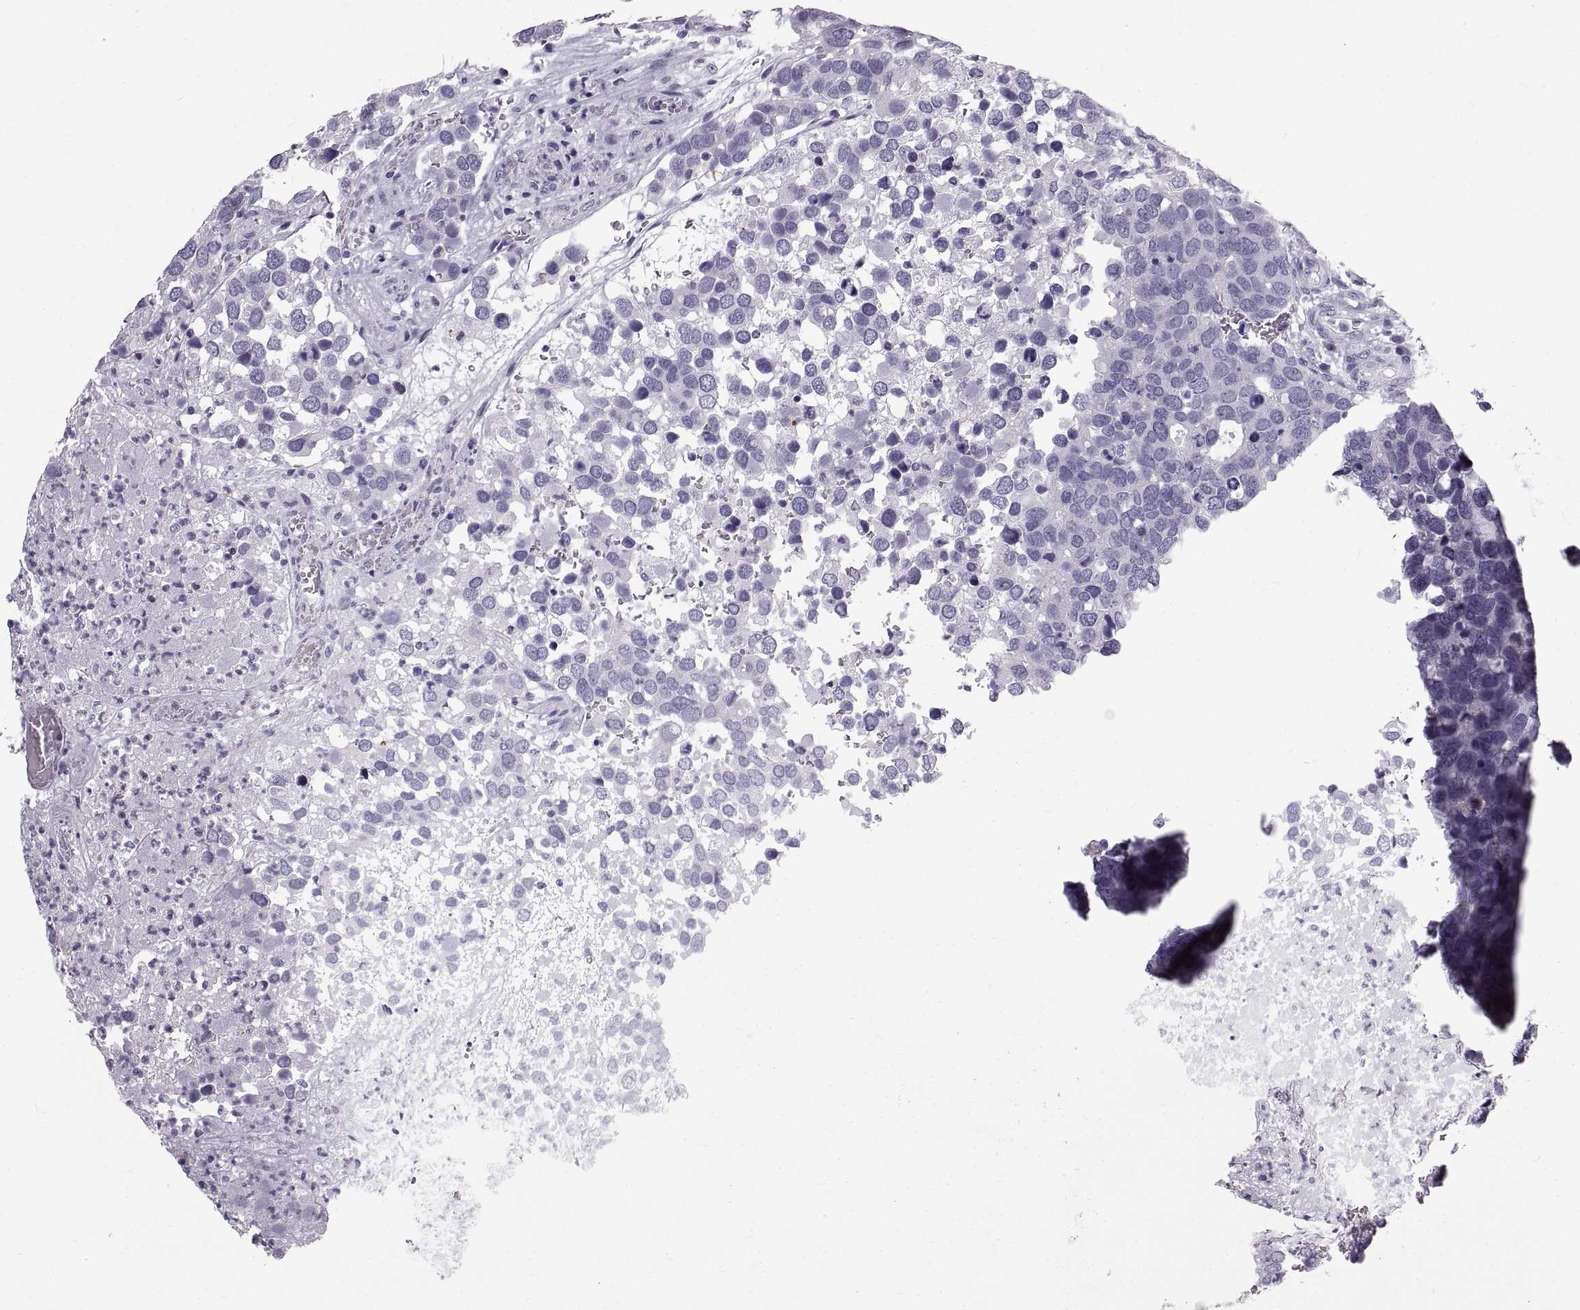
{"staining": {"intensity": "negative", "quantity": "none", "location": "none"}, "tissue": "breast cancer", "cell_type": "Tumor cells", "image_type": "cancer", "snomed": [{"axis": "morphology", "description": "Duct carcinoma"}, {"axis": "topography", "description": "Breast"}], "caption": "A high-resolution image shows immunohistochemistry staining of breast invasive ductal carcinoma, which exhibits no significant positivity in tumor cells.", "gene": "WFDC8", "patient": {"sex": "female", "age": 83}}